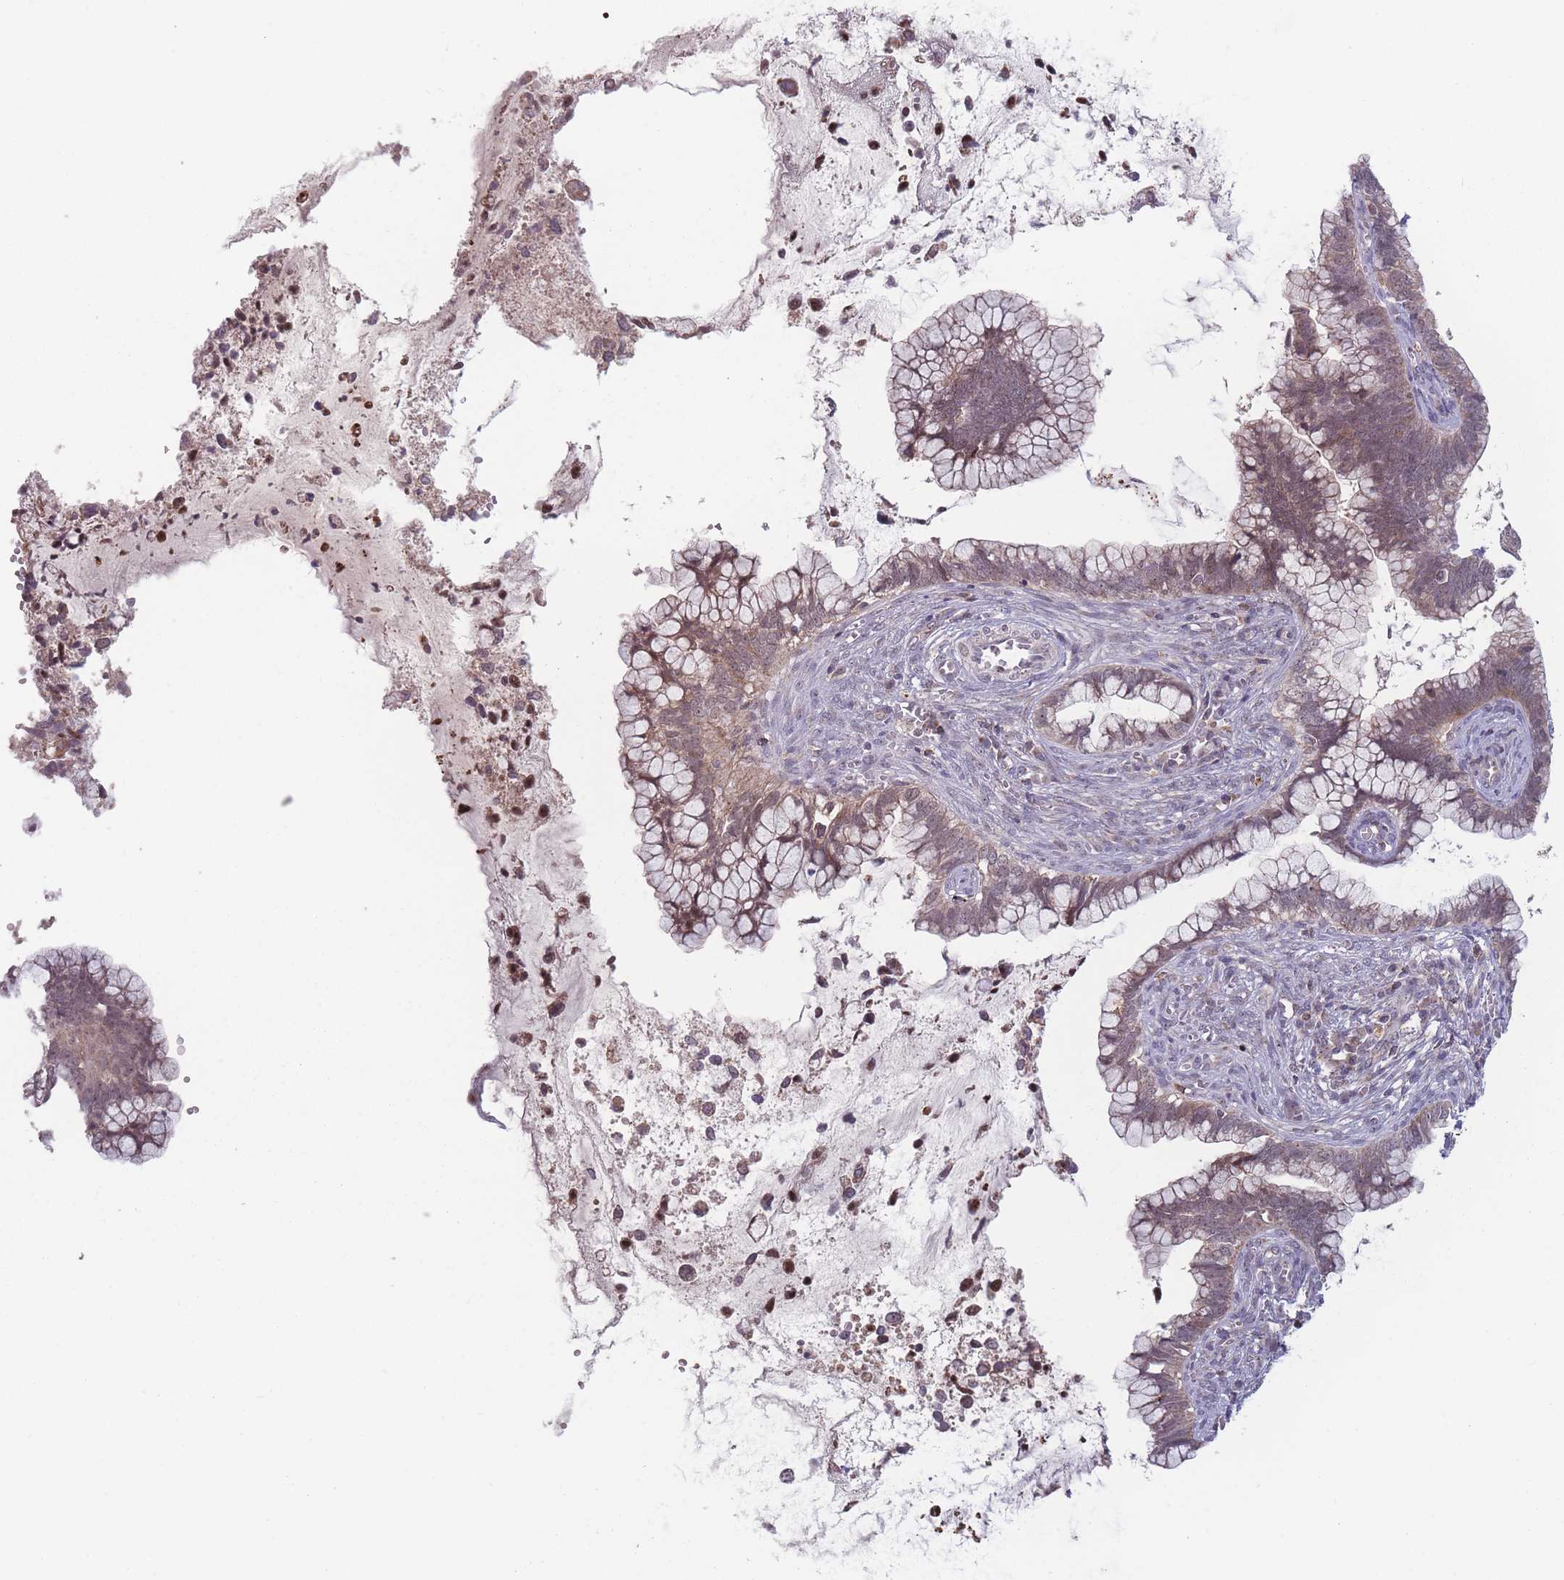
{"staining": {"intensity": "weak", "quantity": ">75%", "location": "cytoplasmic/membranous,nuclear"}, "tissue": "cervical cancer", "cell_type": "Tumor cells", "image_type": "cancer", "snomed": [{"axis": "morphology", "description": "Adenocarcinoma, NOS"}, {"axis": "topography", "description": "Cervix"}], "caption": "Brown immunohistochemical staining in human adenocarcinoma (cervical) reveals weak cytoplasmic/membranous and nuclear expression in approximately >75% of tumor cells.", "gene": "TMEM232", "patient": {"sex": "female", "age": 44}}